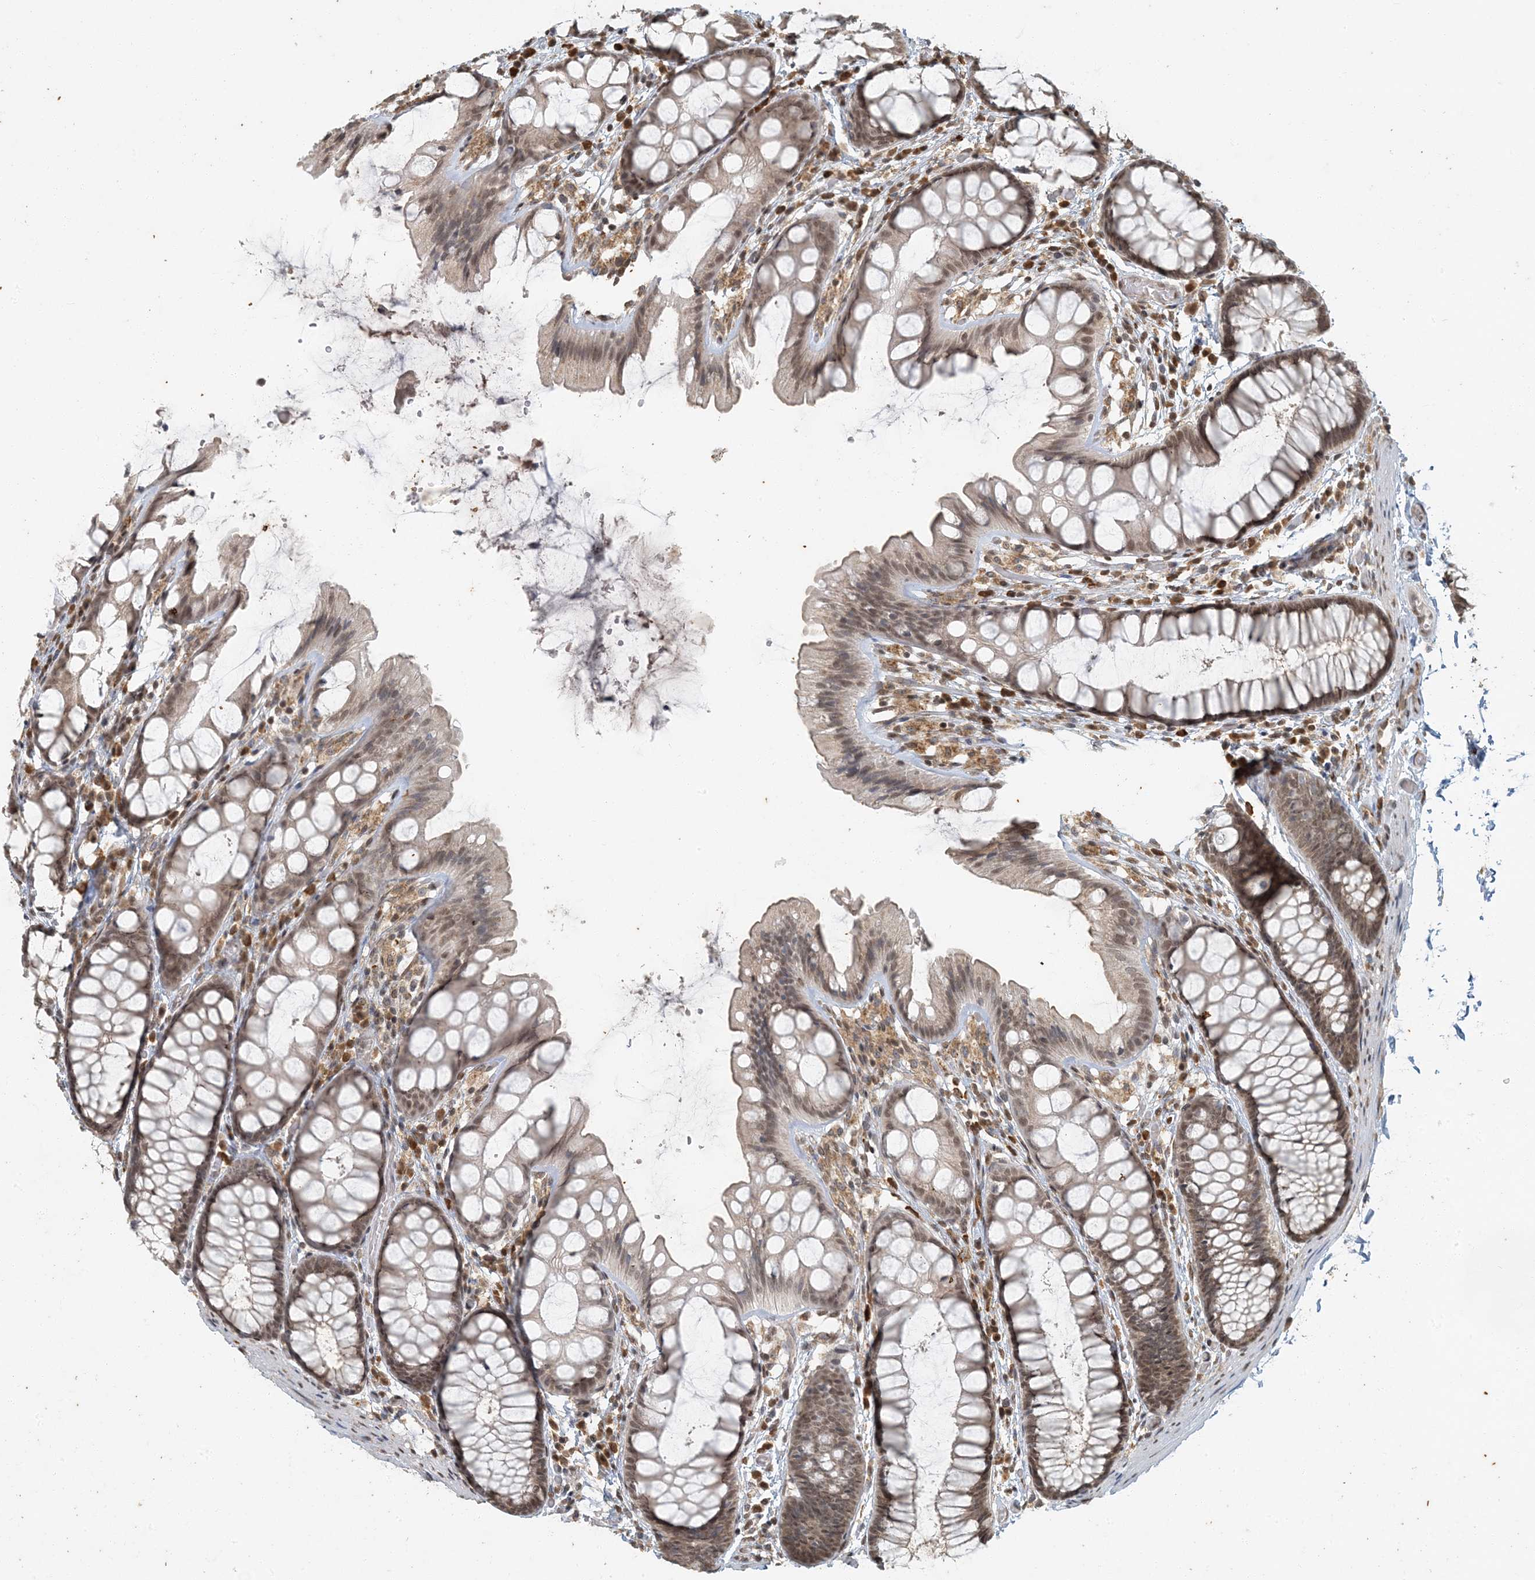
{"staining": {"intensity": "moderate", "quantity": "<25%", "location": "nuclear"}, "tissue": "colon", "cell_type": "Endothelial cells", "image_type": "normal", "snomed": [{"axis": "morphology", "description": "Normal tissue, NOS"}, {"axis": "topography", "description": "Colon"}], "caption": "High-power microscopy captured an immunohistochemistry (IHC) photomicrograph of normal colon, revealing moderate nuclear staining in about <25% of endothelial cells.", "gene": "AK9", "patient": {"sex": "male", "age": 47}}